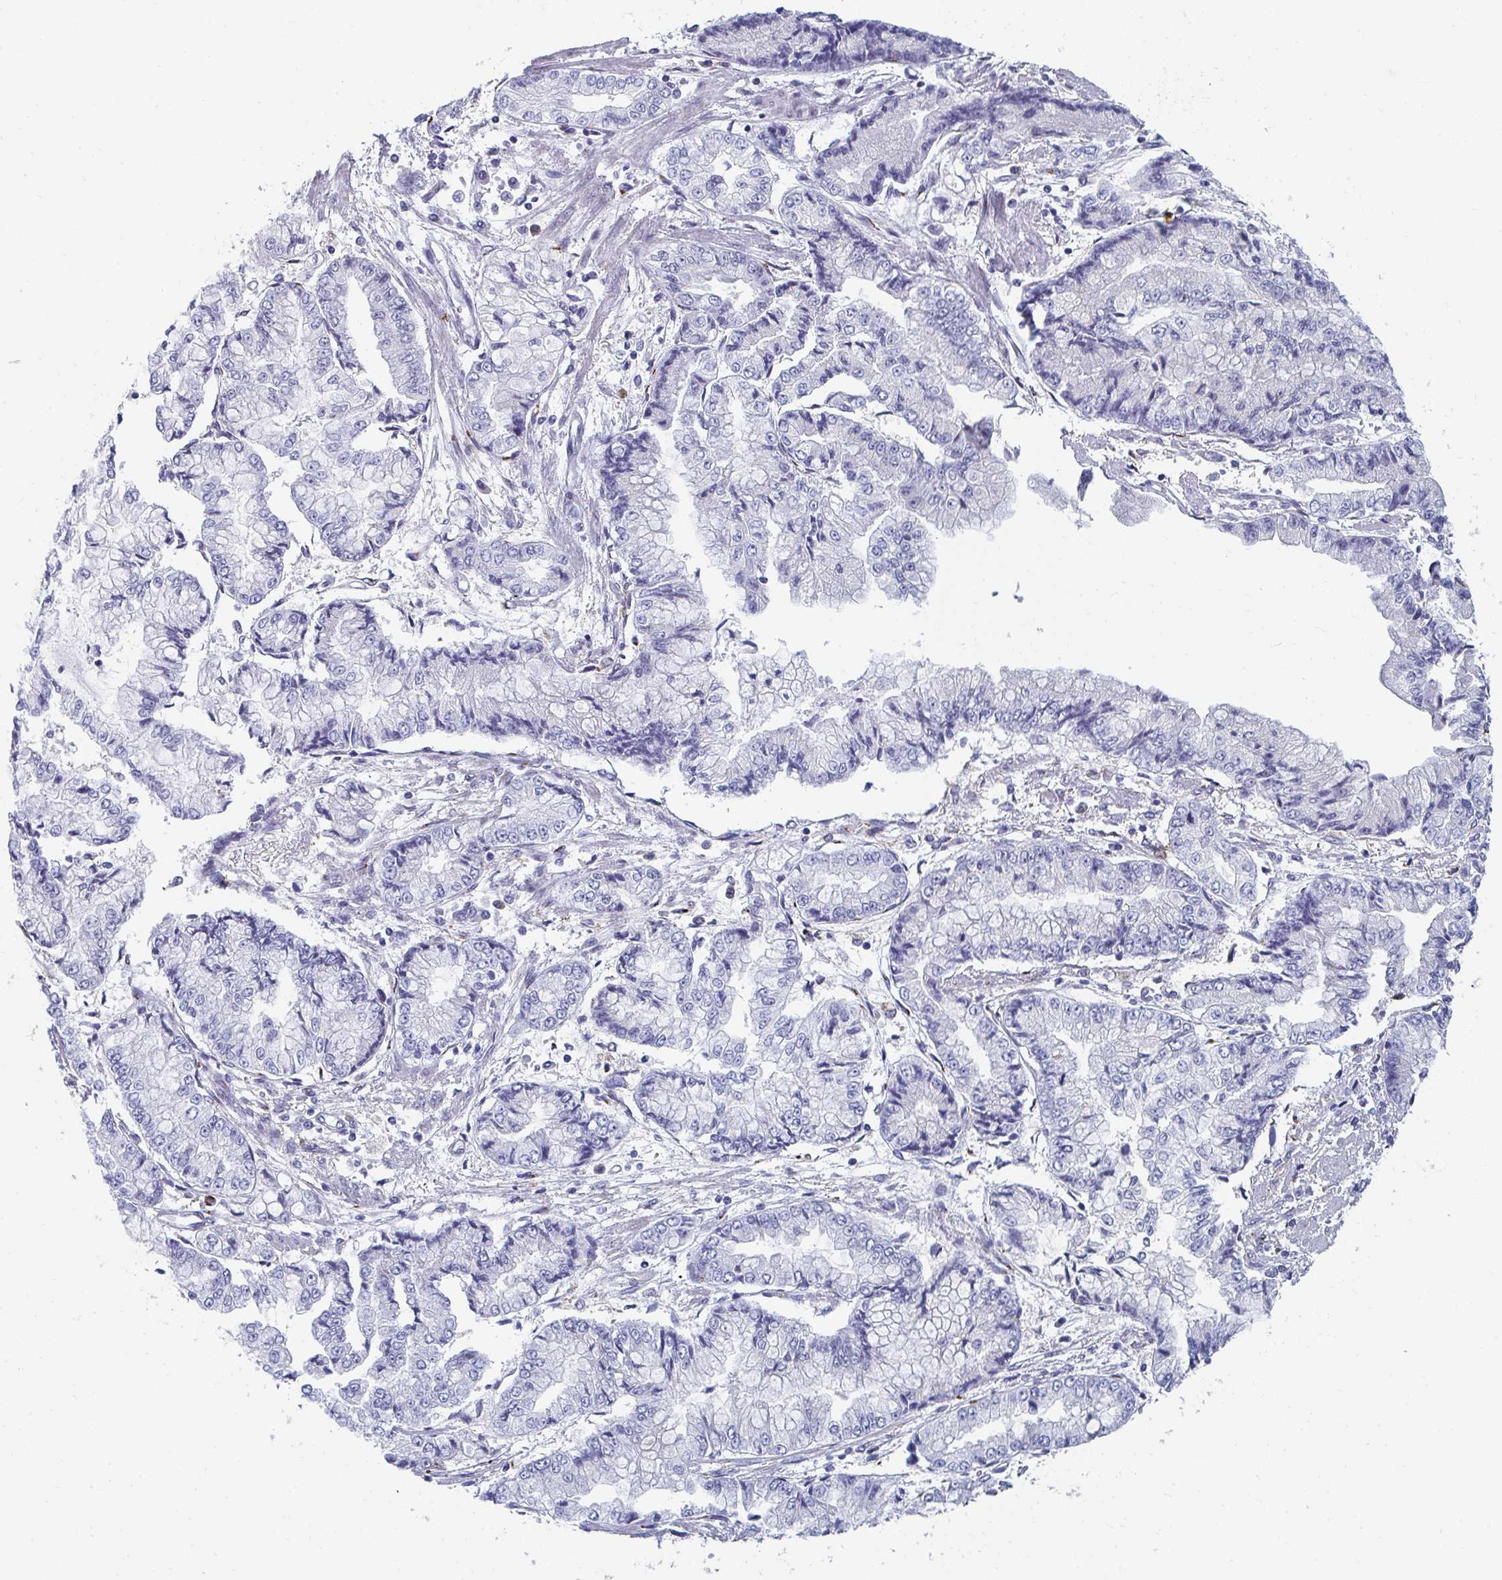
{"staining": {"intensity": "negative", "quantity": "none", "location": "none"}, "tissue": "stomach cancer", "cell_type": "Tumor cells", "image_type": "cancer", "snomed": [{"axis": "morphology", "description": "Adenocarcinoma, NOS"}, {"axis": "topography", "description": "Stomach, upper"}], "caption": "This is an IHC image of stomach cancer. There is no staining in tumor cells.", "gene": "PSMG1", "patient": {"sex": "female", "age": 74}}